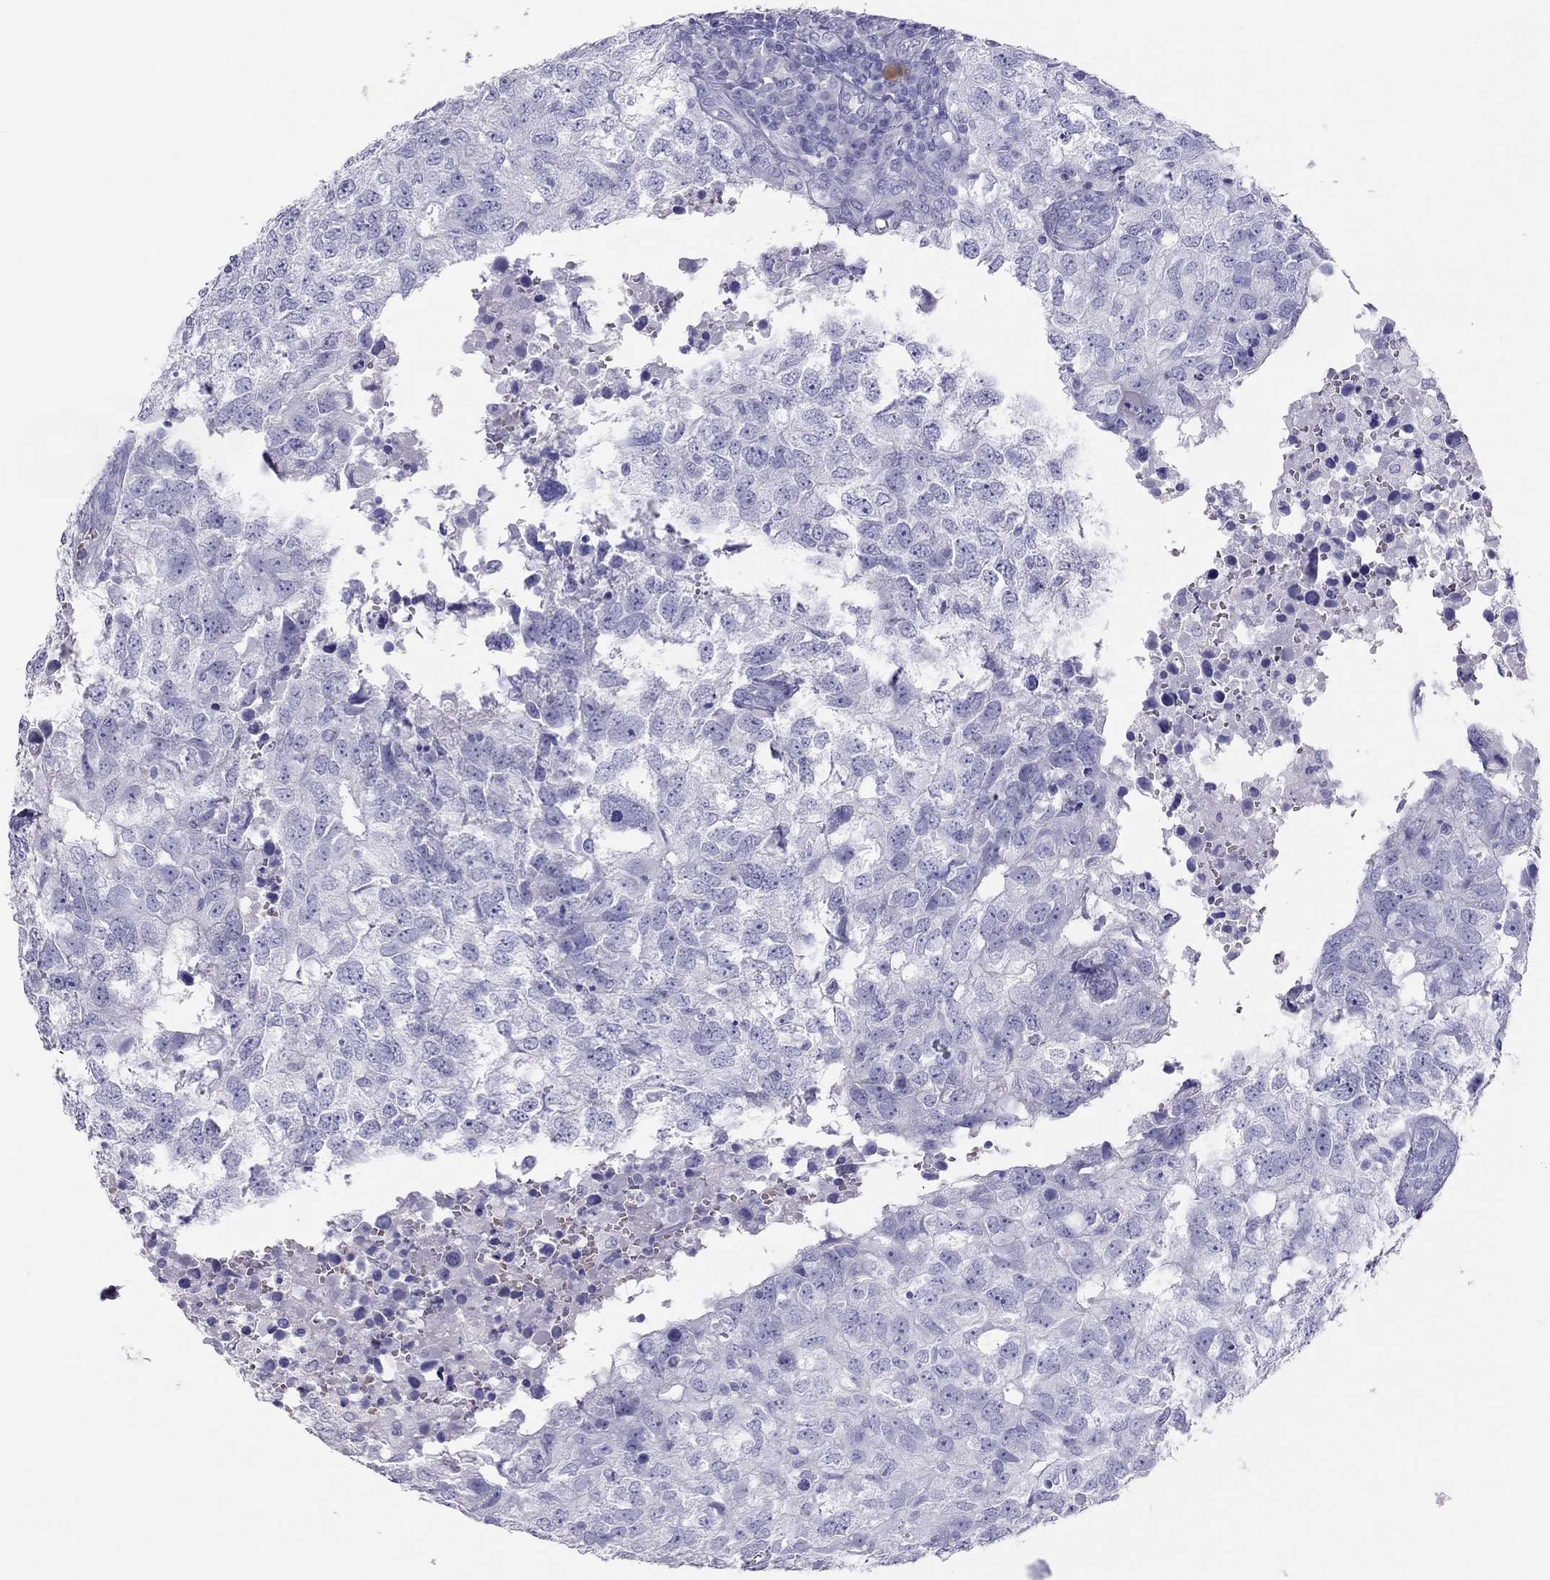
{"staining": {"intensity": "negative", "quantity": "none", "location": "none"}, "tissue": "breast cancer", "cell_type": "Tumor cells", "image_type": "cancer", "snomed": [{"axis": "morphology", "description": "Duct carcinoma"}, {"axis": "topography", "description": "Breast"}], "caption": "A high-resolution photomicrograph shows immunohistochemistry staining of breast invasive ductal carcinoma, which reveals no significant staining in tumor cells. The staining was performed using DAB (3,3'-diaminobenzidine) to visualize the protein expression in brown, while the nuclei were stained in blue with hematoxylin (Magnification: 20x).", "gene": "TSHB", "patient": {"sex": "female", "age": 30}}